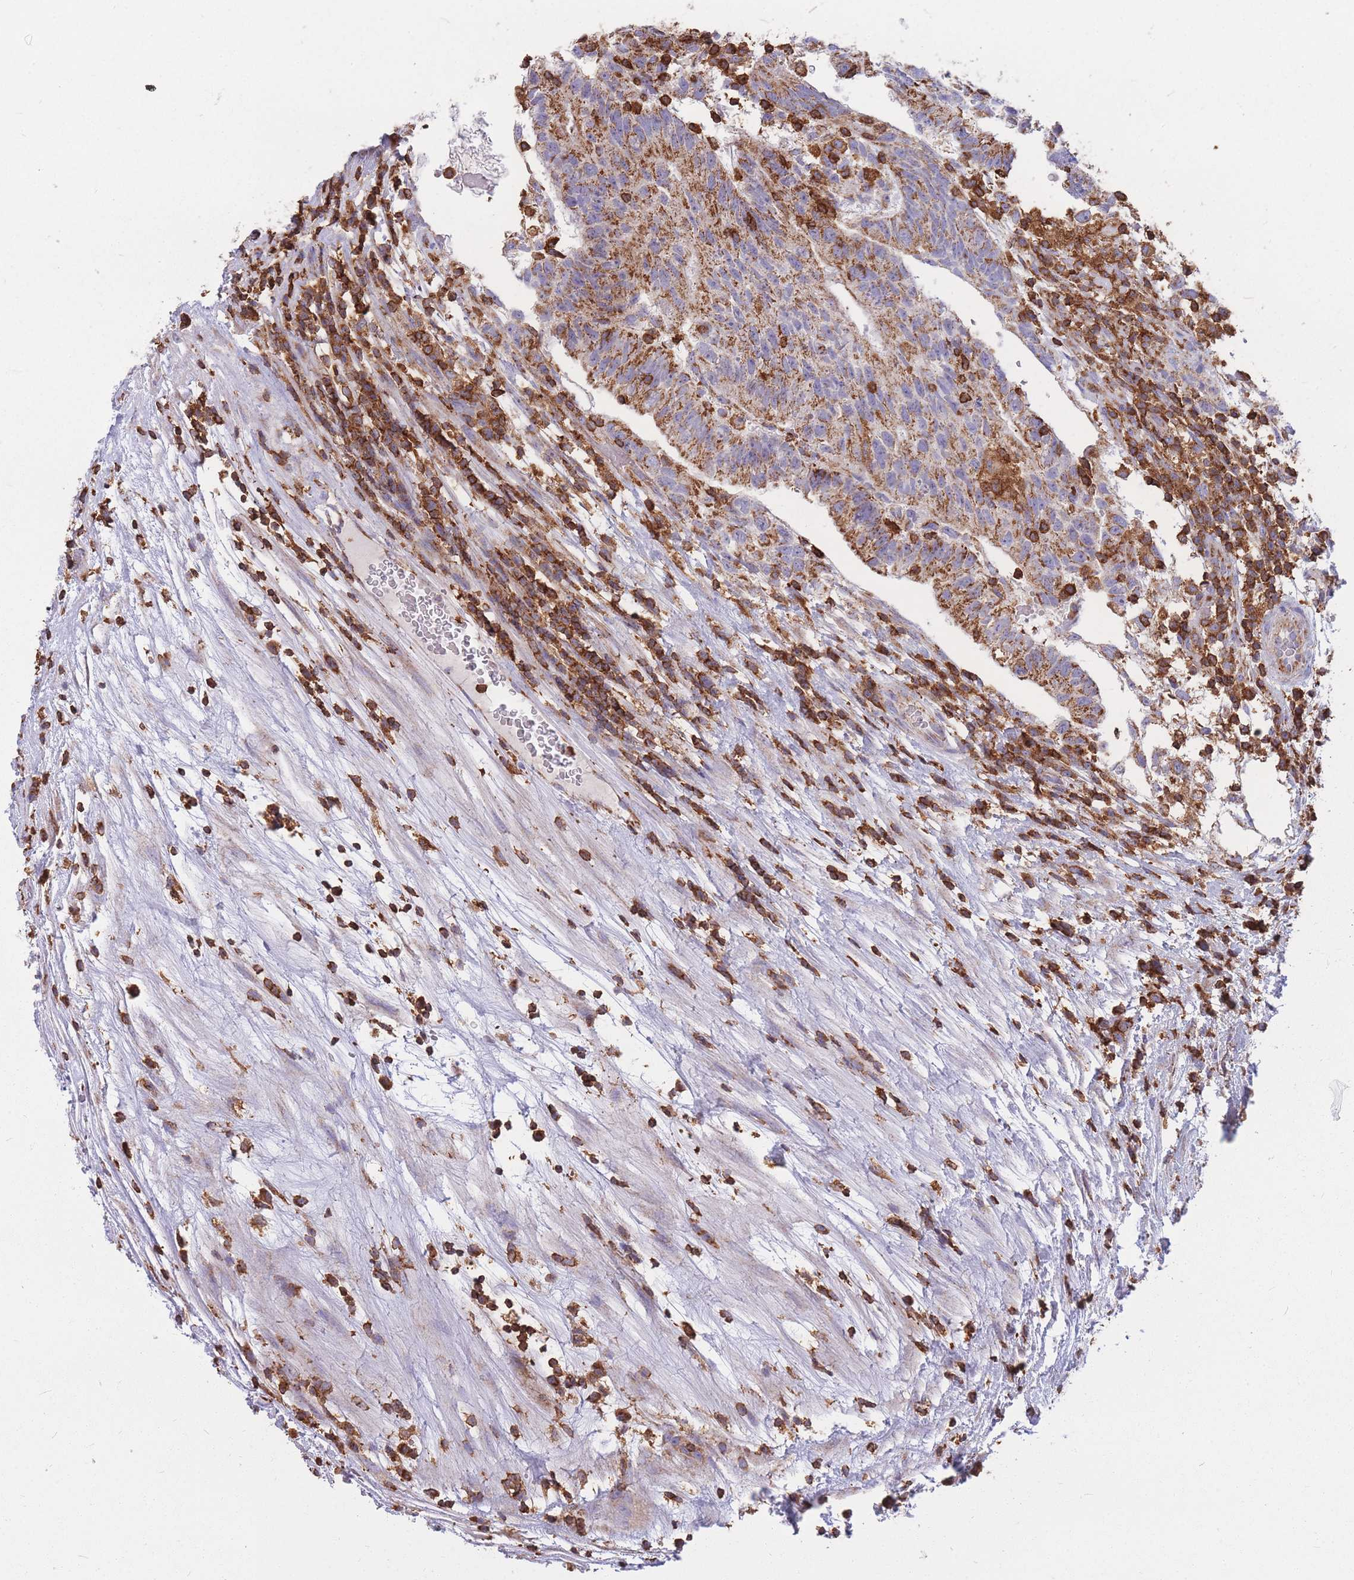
{"staining": {"intensity": "moderate", "quantity": ">75%", "location": "cytoplasmic/membranous"}, "tissue": "testis cancer", "cell_type": "Tumor cells", "image_type": "cancer", "snomed": [{"axis": "morphology", "description": "Normal tissue, NOS"}, {"axis": "morphology", "description": "Carcinoma, Embryonal, NOS"}, {"axis": "topography", "description": "Testis"}], "caption": "Immunohistochemical staining of human testis cancer displays medium levels of moderate cytoplasmic/membranous staining in approximately >75% of tumor cells.", "gene": "MRPL54", "patient": {"sex": "male", "age": 32}}